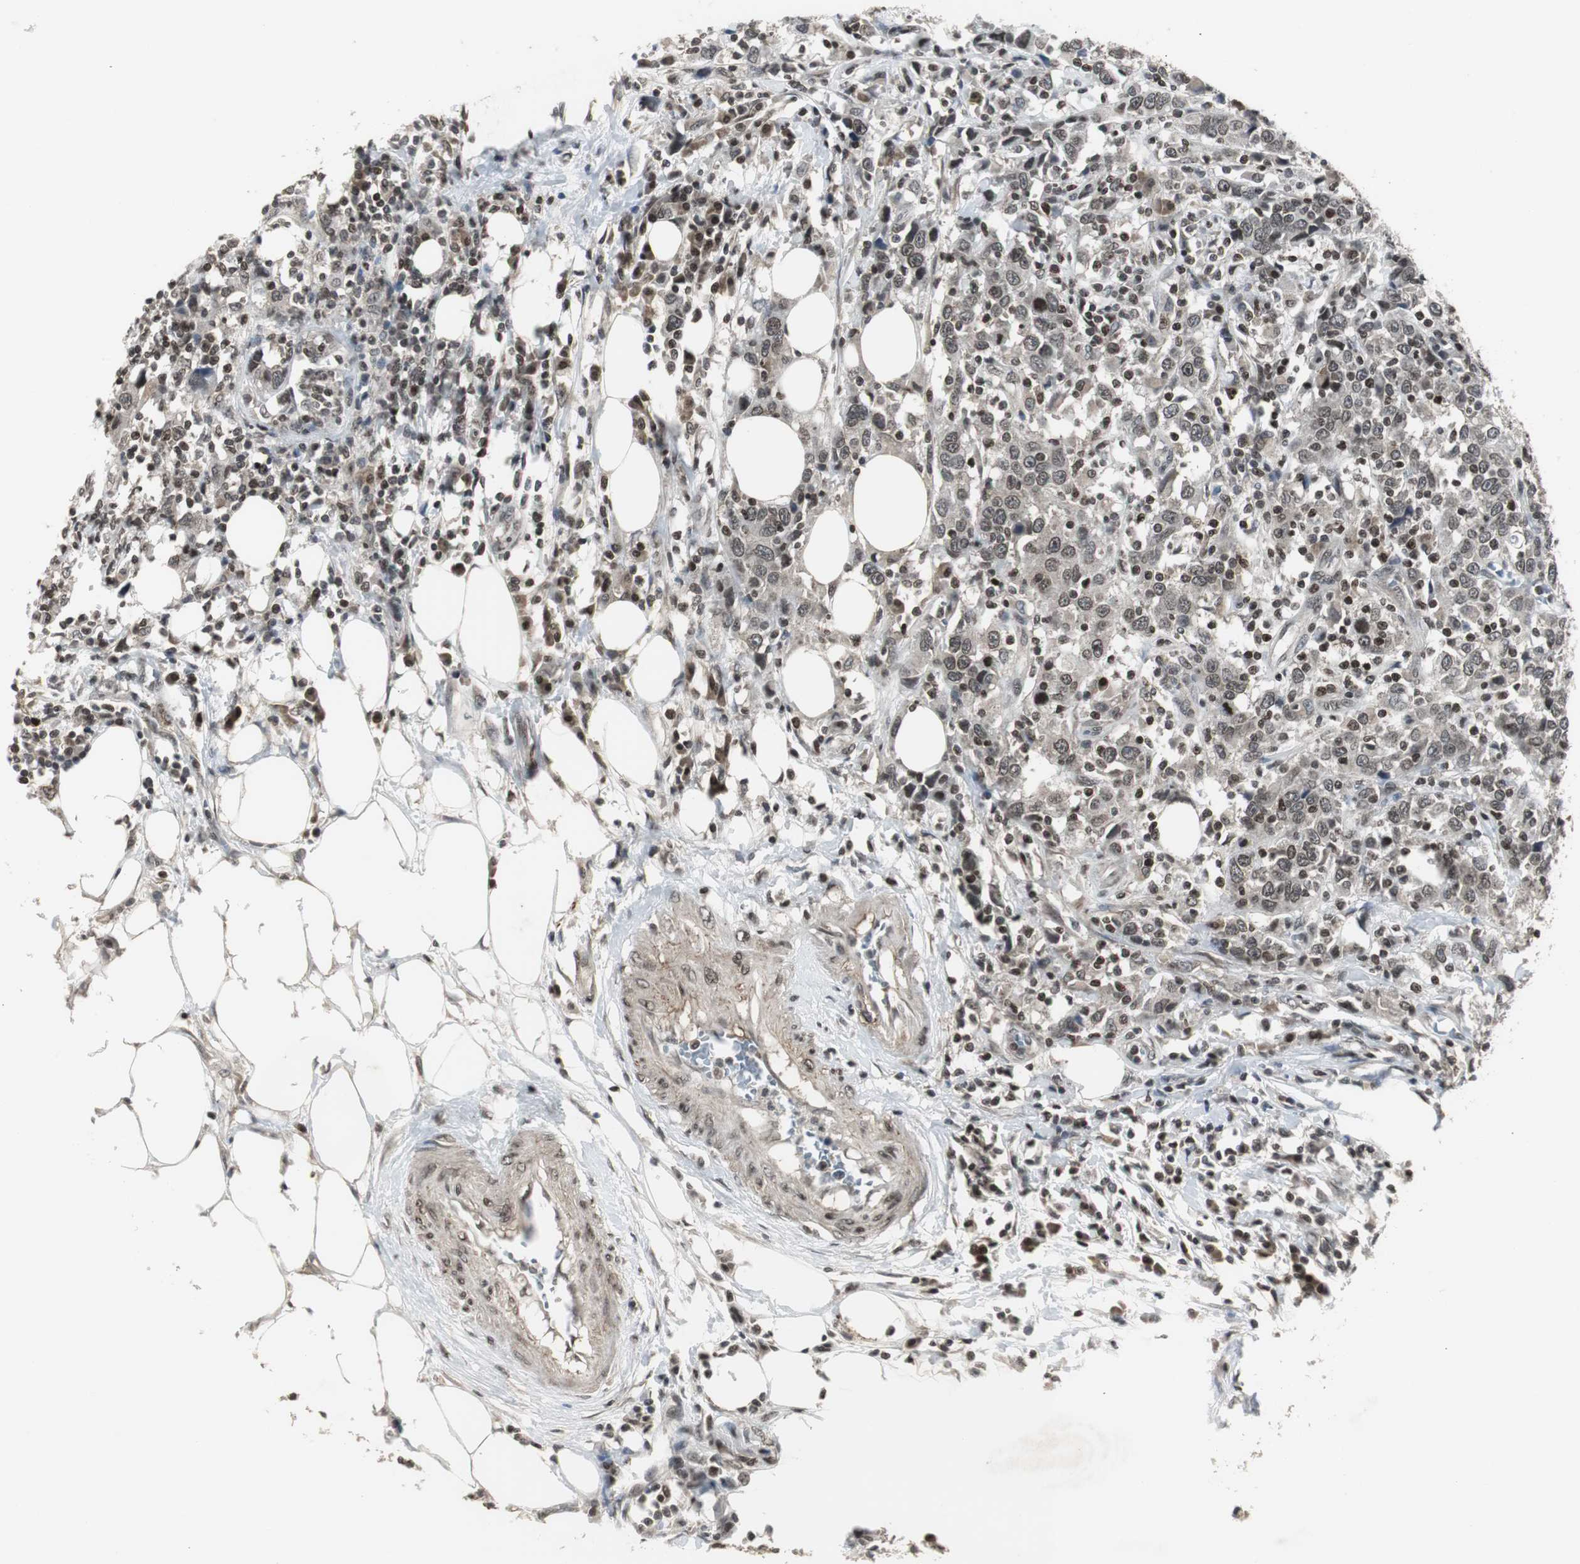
{"staining": {"intensity": "weak", "quantity": "25%-75%", "location": "cytoplasmic/membranous,nuclear"}, "tissue": "urothelial cancer", "cell_type": "Tumor cells", "image_type": "cancer", "snomed": [{"axis": "morphology", "description": "Urothelial carcinoma, High grade"}, {"axis": "topography", "description": "Urinary bladder"}], "caption": "Protein expression analysis of human urothelial cancer reveals weak cytoplasmic/membranous and nuclear expression in approximately 25%-75% of tumor cells.", "gene": "MPG", "patient": {"sex": "male", "age": 61}}